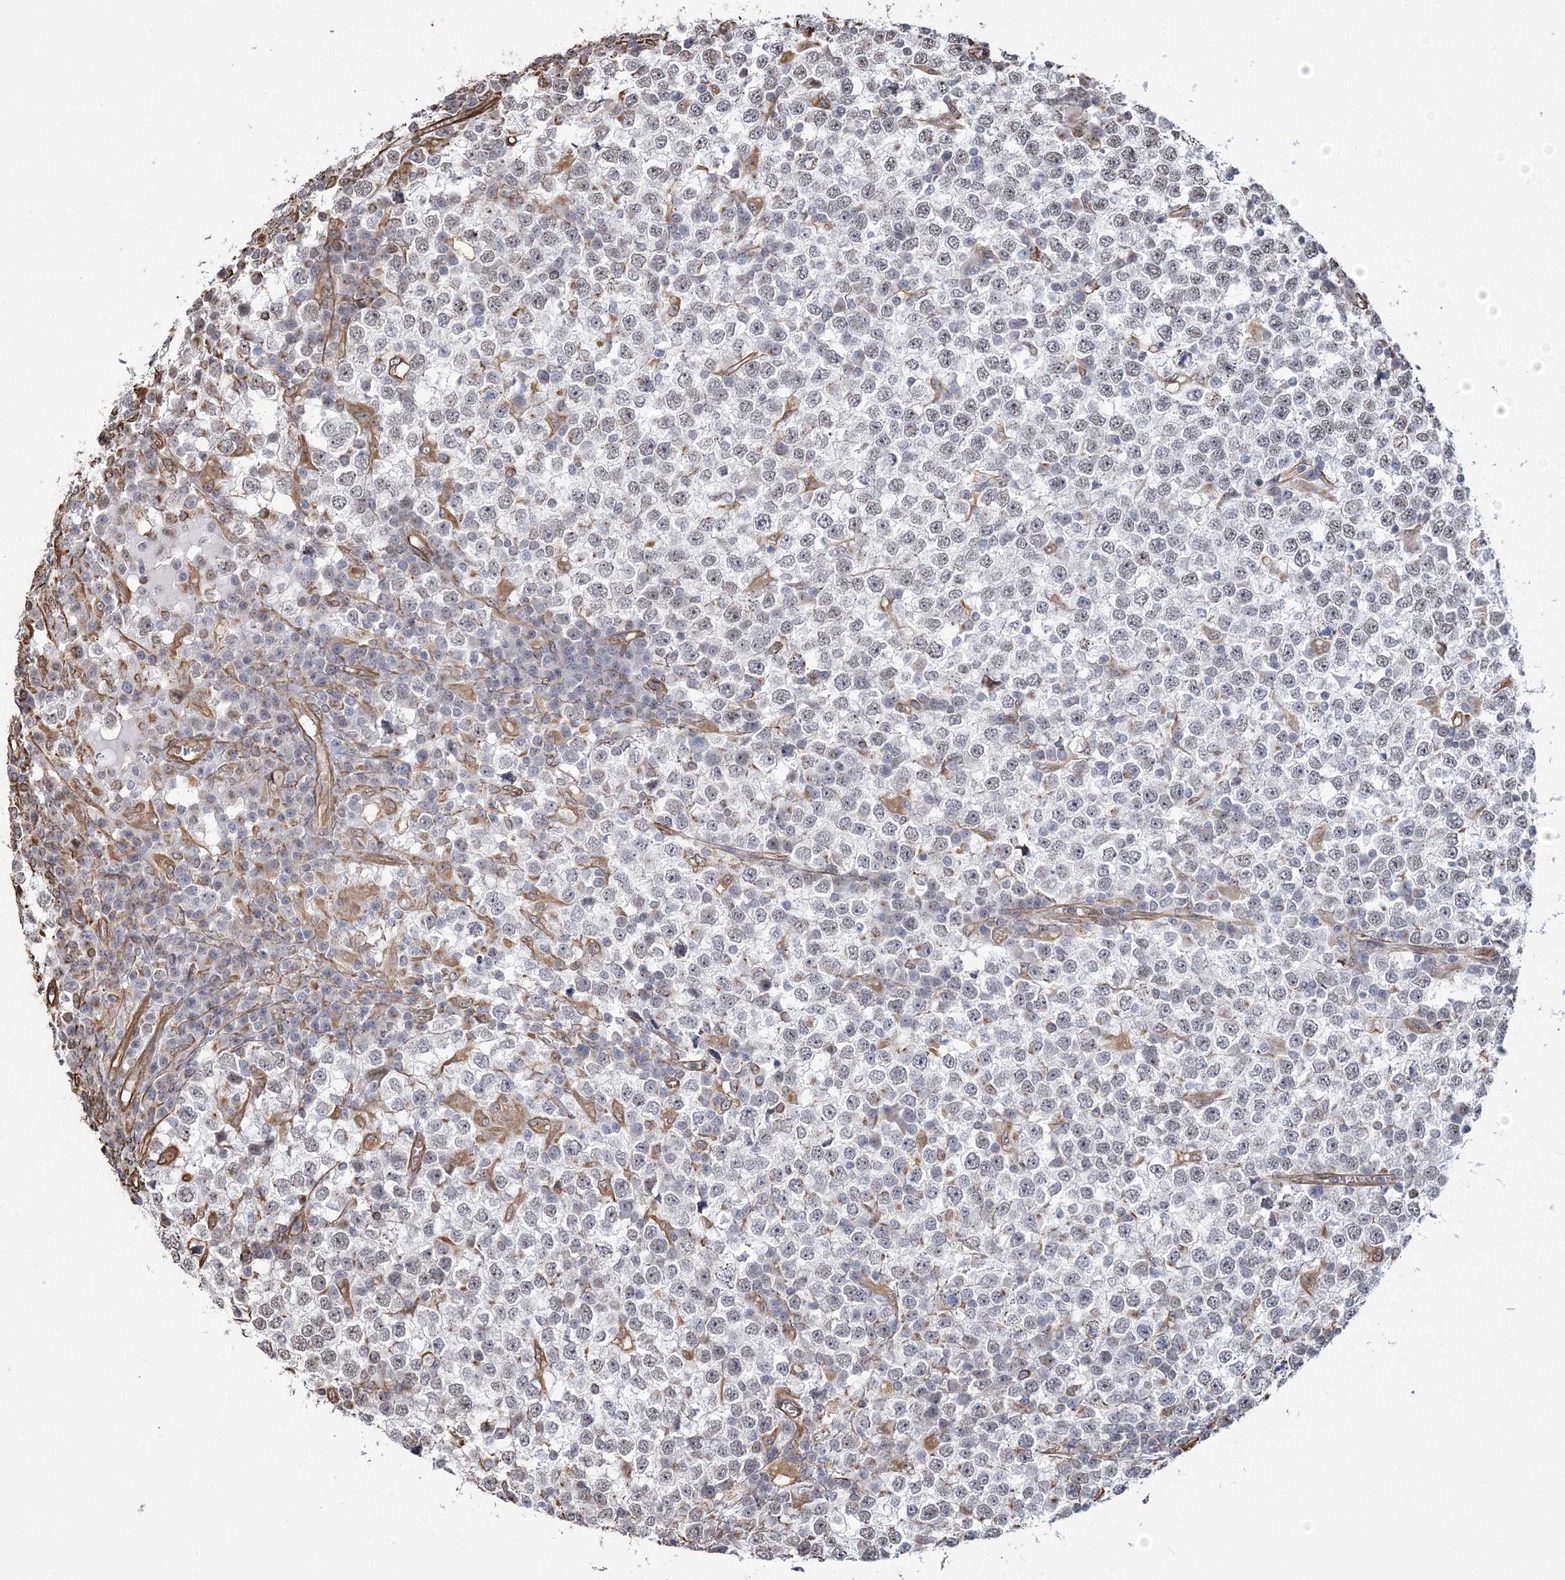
{"staining": {"intensity": "weak", "quantity": "<25%", "location": "cytoplasmic/membranous,nuclear"}, "tissue": "testis cancer", "cell_type": "Tumor cells", "image_type": "cancer", "snomed": [{"axis": "morphology", "description": "Seminoma, NOS"}, {"axis": "topography", "description": "Testis"}], "caption": "Tumor cells are negative for protein expression in human testis seminoma. (Stains: DAB (3,3'-diaminobenzidine) immunohistochemistry with hematoxylin counter stain, Microscopy: brightfield microscopy at high magnification).", "gene": "ATP11B", "patient": {"sex": "male", "age": 65}}